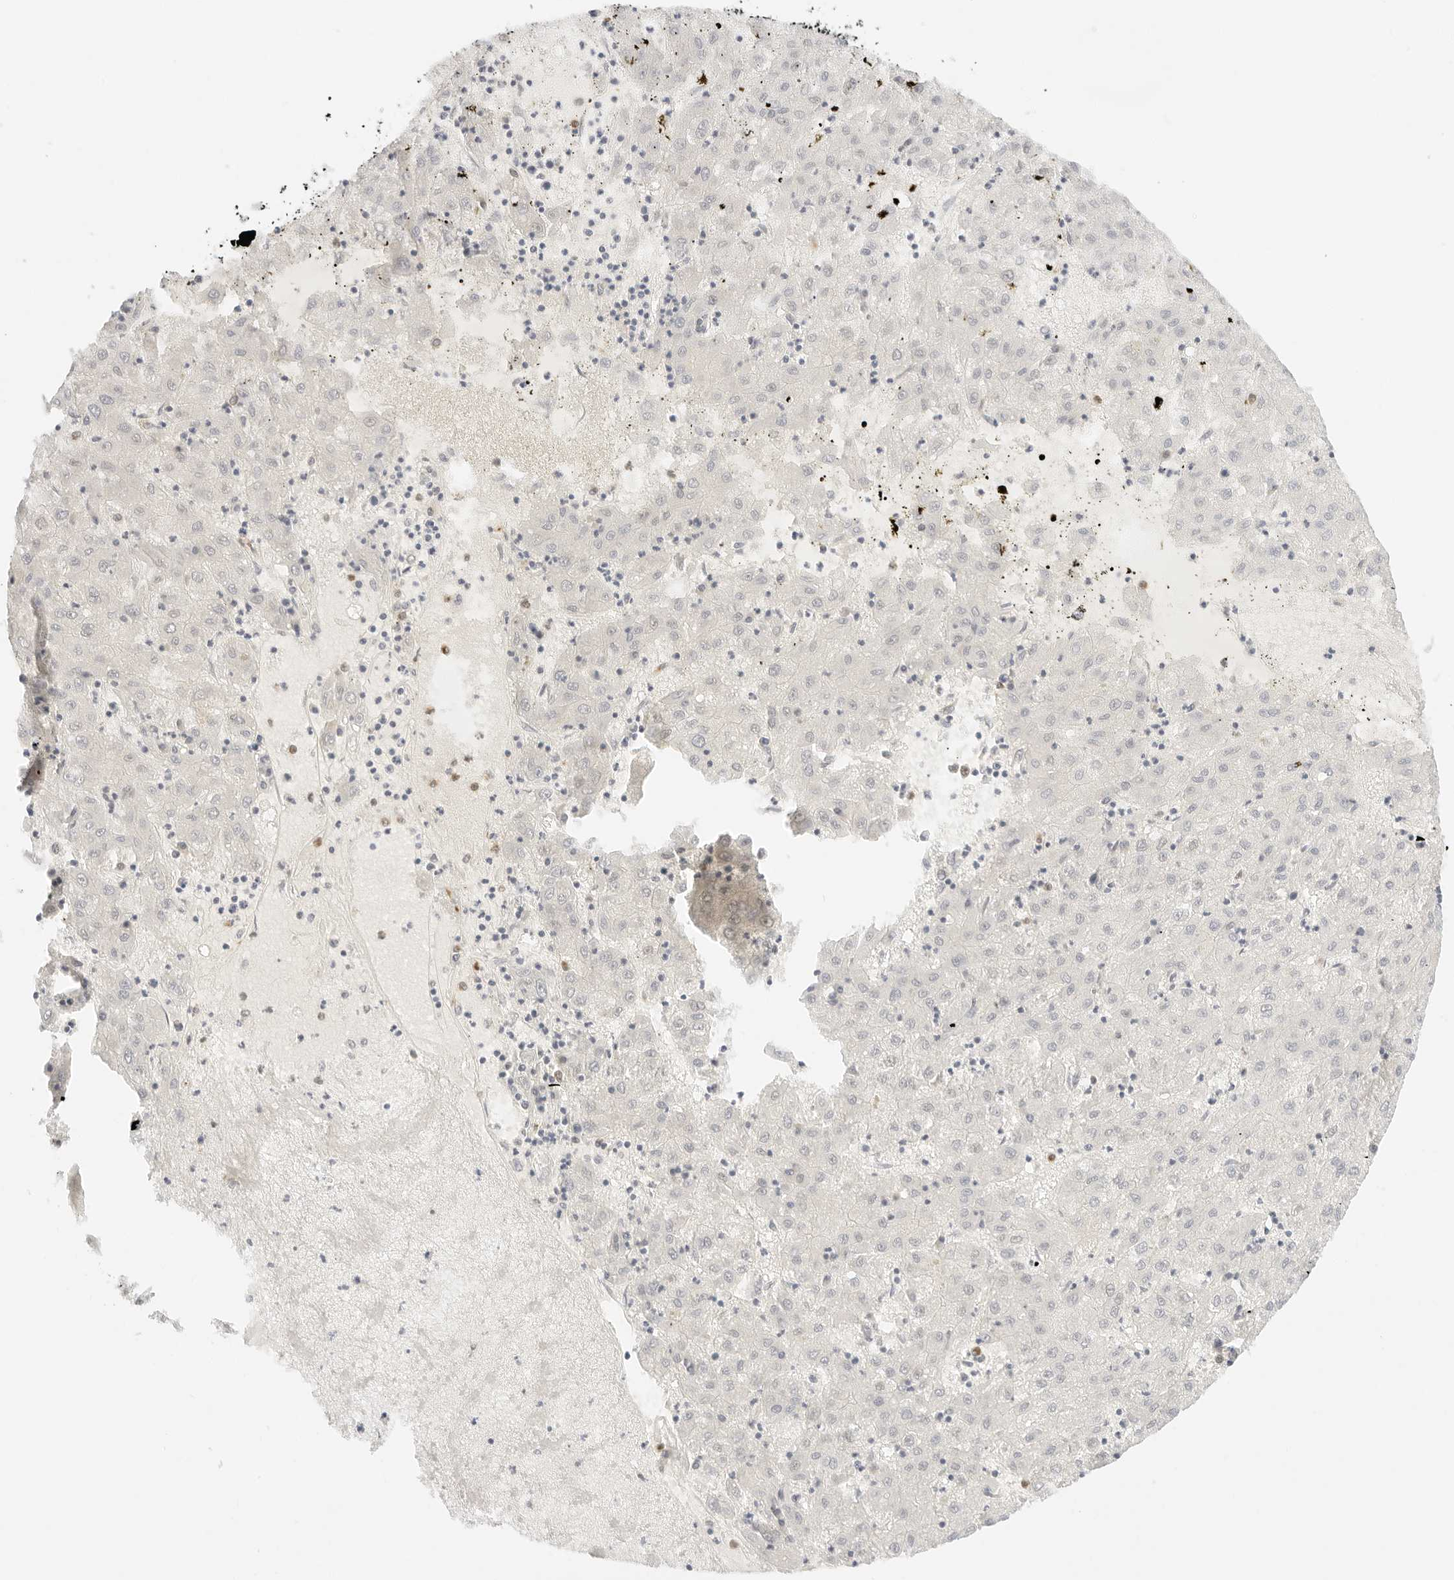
{"staining": {"intensity": "negative", "quantity": "none", "location": "none"}, "tissue": "liver cancer", "cell_type": "Tumor cells", "image_type": "cancer", "snomed": [{"axis": "morphology", "description": "Carcinoma, Hepatocellular, NOS"}, {"axis": "topography", "description": "Liver"}], "caption": "An image of human hepatocellular carcinoma (liver) is negative for staining in tumor cells.", "gene": "POLR3C", "patient": {"sex": "male", "age": 72}}